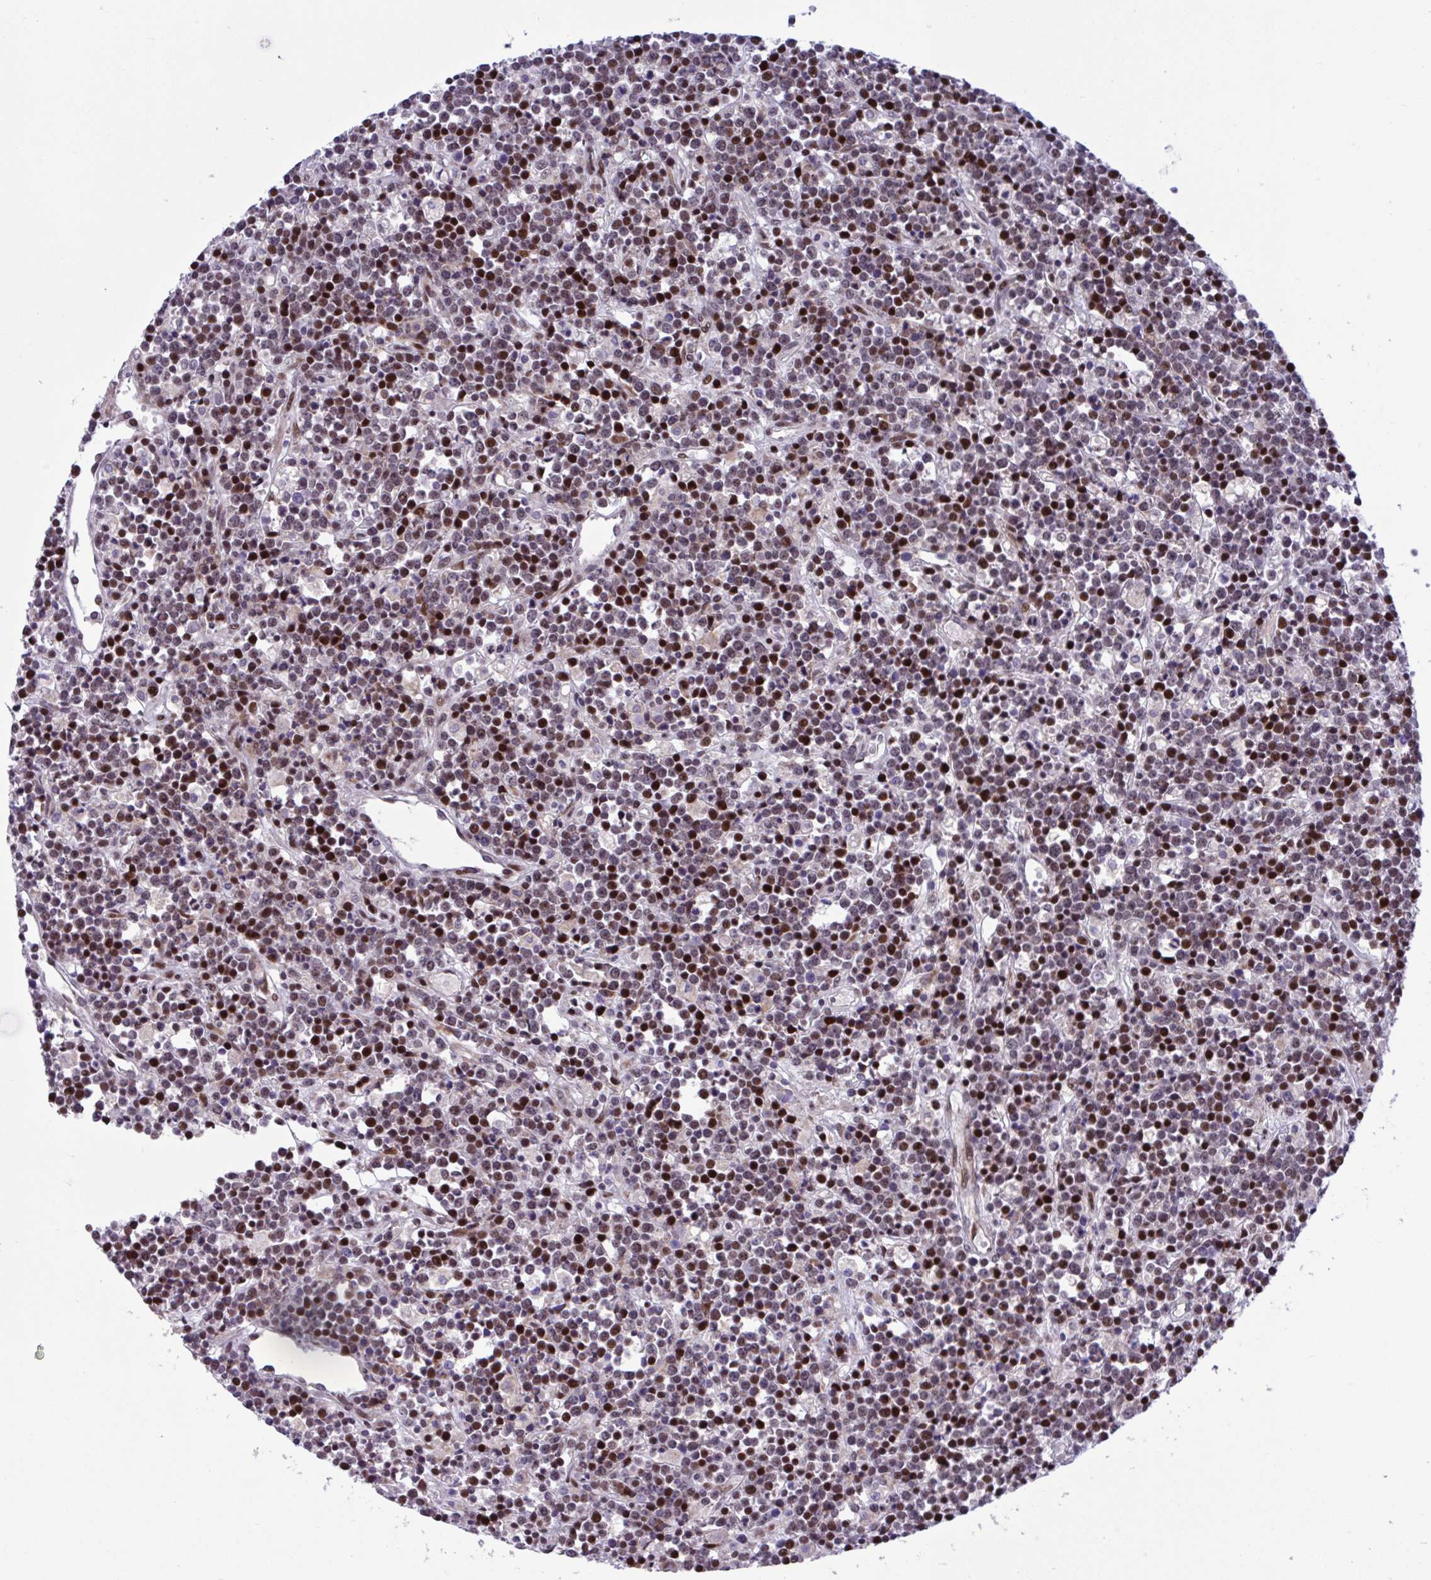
{"staining": {"intensity": "strong", "quantity": ">75%", "location": "nuclear"}, "tissue": "lymphoma", "cell_type": "Tumor cells", "image_type": "cancer", "snomed": [{"axis": "morphology", "description": "Malignant lymphoma, non-Hodgkin's type, High grade"}, {"axis": "topography", "description": "Ovary"}], "caption": "An image showing strong nuclear staining in about >75% of tumor cells in lymphoma, as visualized by brown immunohistochemical staining.", "gene": "RBL1", "patient": {"sex": "female", "age": 56}}